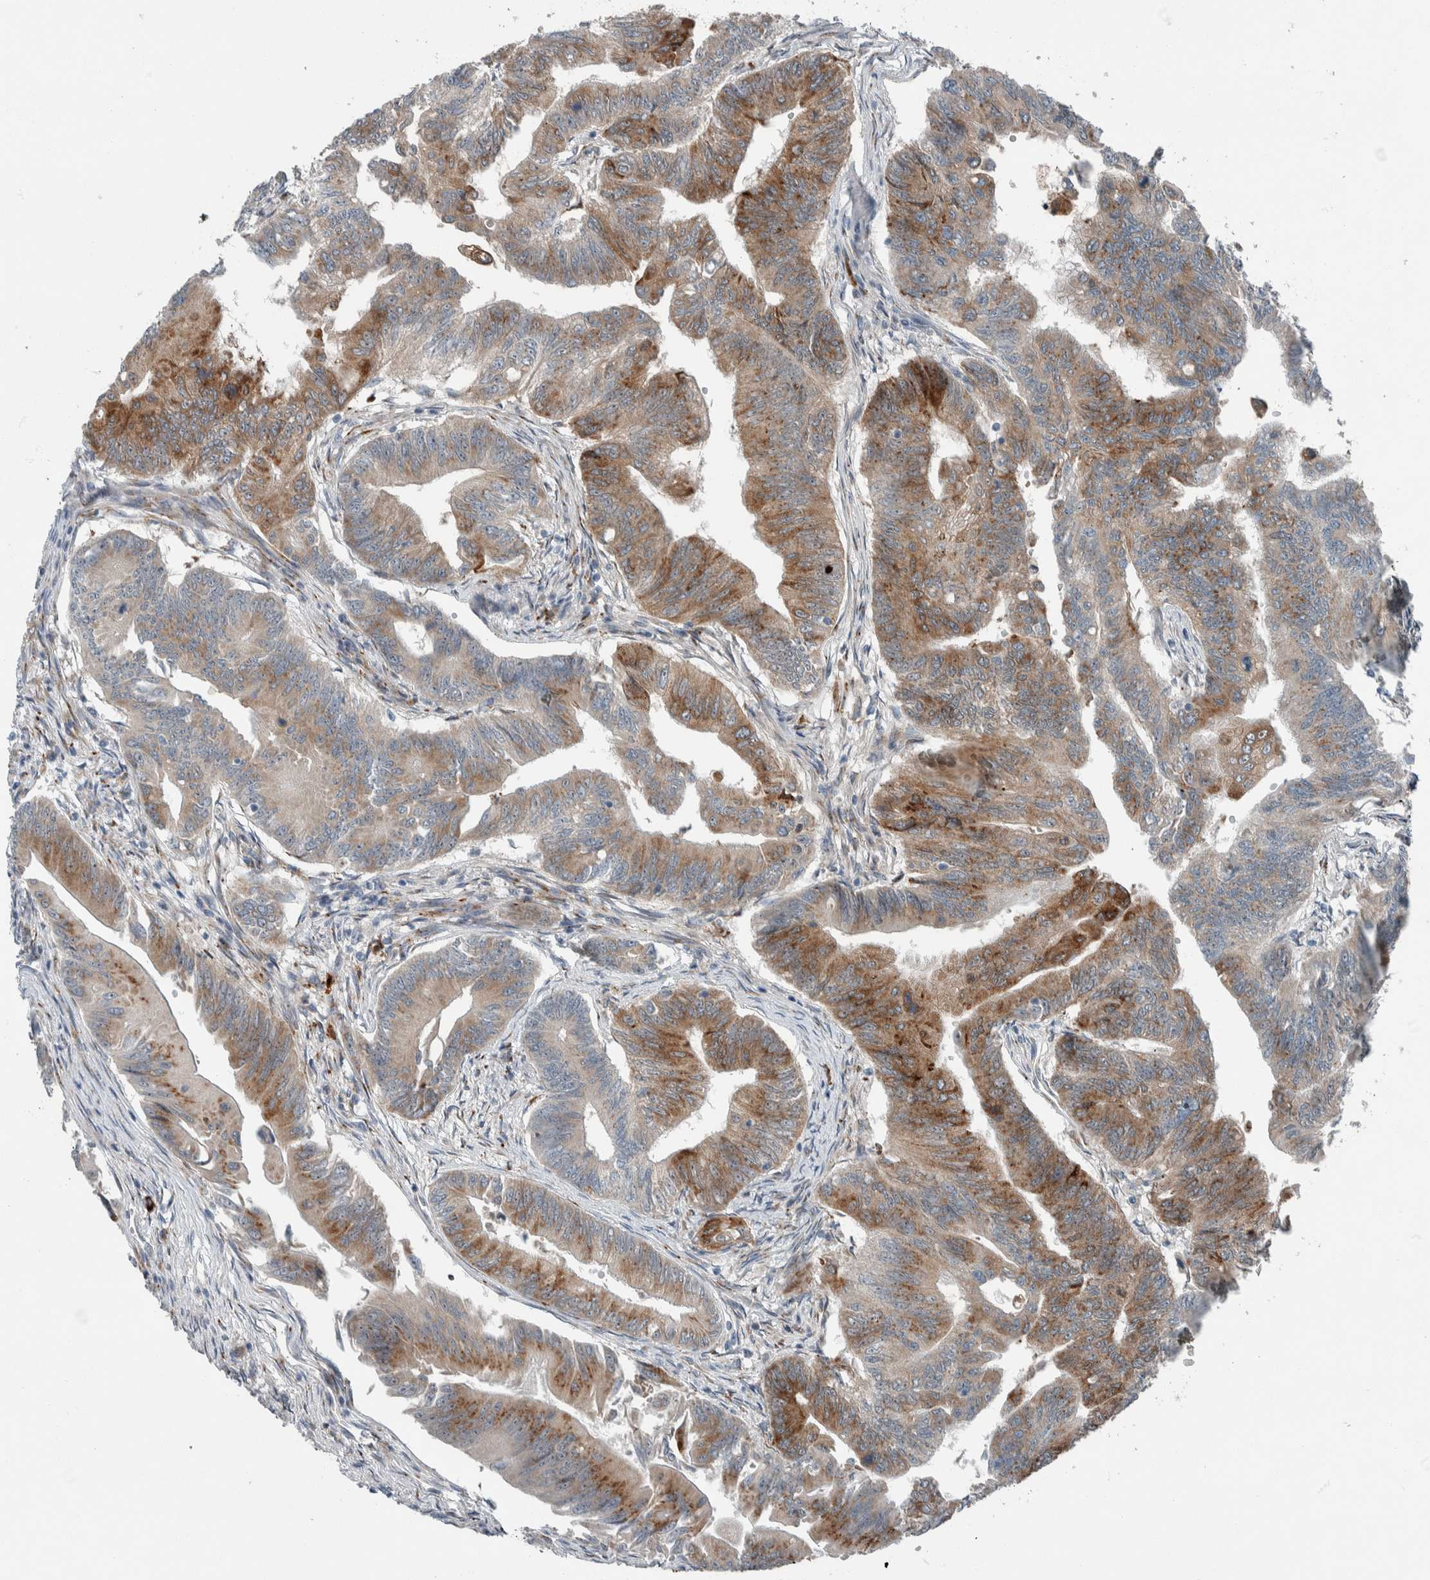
{"staining": {"intensity": "moderate", "quantity": ">75%", "location": "cytoplasmic/membranous"}, "tissue": "colorectal cancer", "cell_type": "Tumor cells", "image_type": "cancer", "snomed": [{"axis": "morphology", "description": "Adenoma, NOS"}, {"axis": "morphology", "description": "Adenocarcinoma, NOS"}, {"axis": "topography", "description": "Colon"}], "caption": "Colorectal cancer (adenocarcinoma) tissue demonstrates moderate cytoplasmic/membranous staining in approximately >75% of tumor cells", "gene": "USP25", "patient": {"sex": "male", "age": 79}}